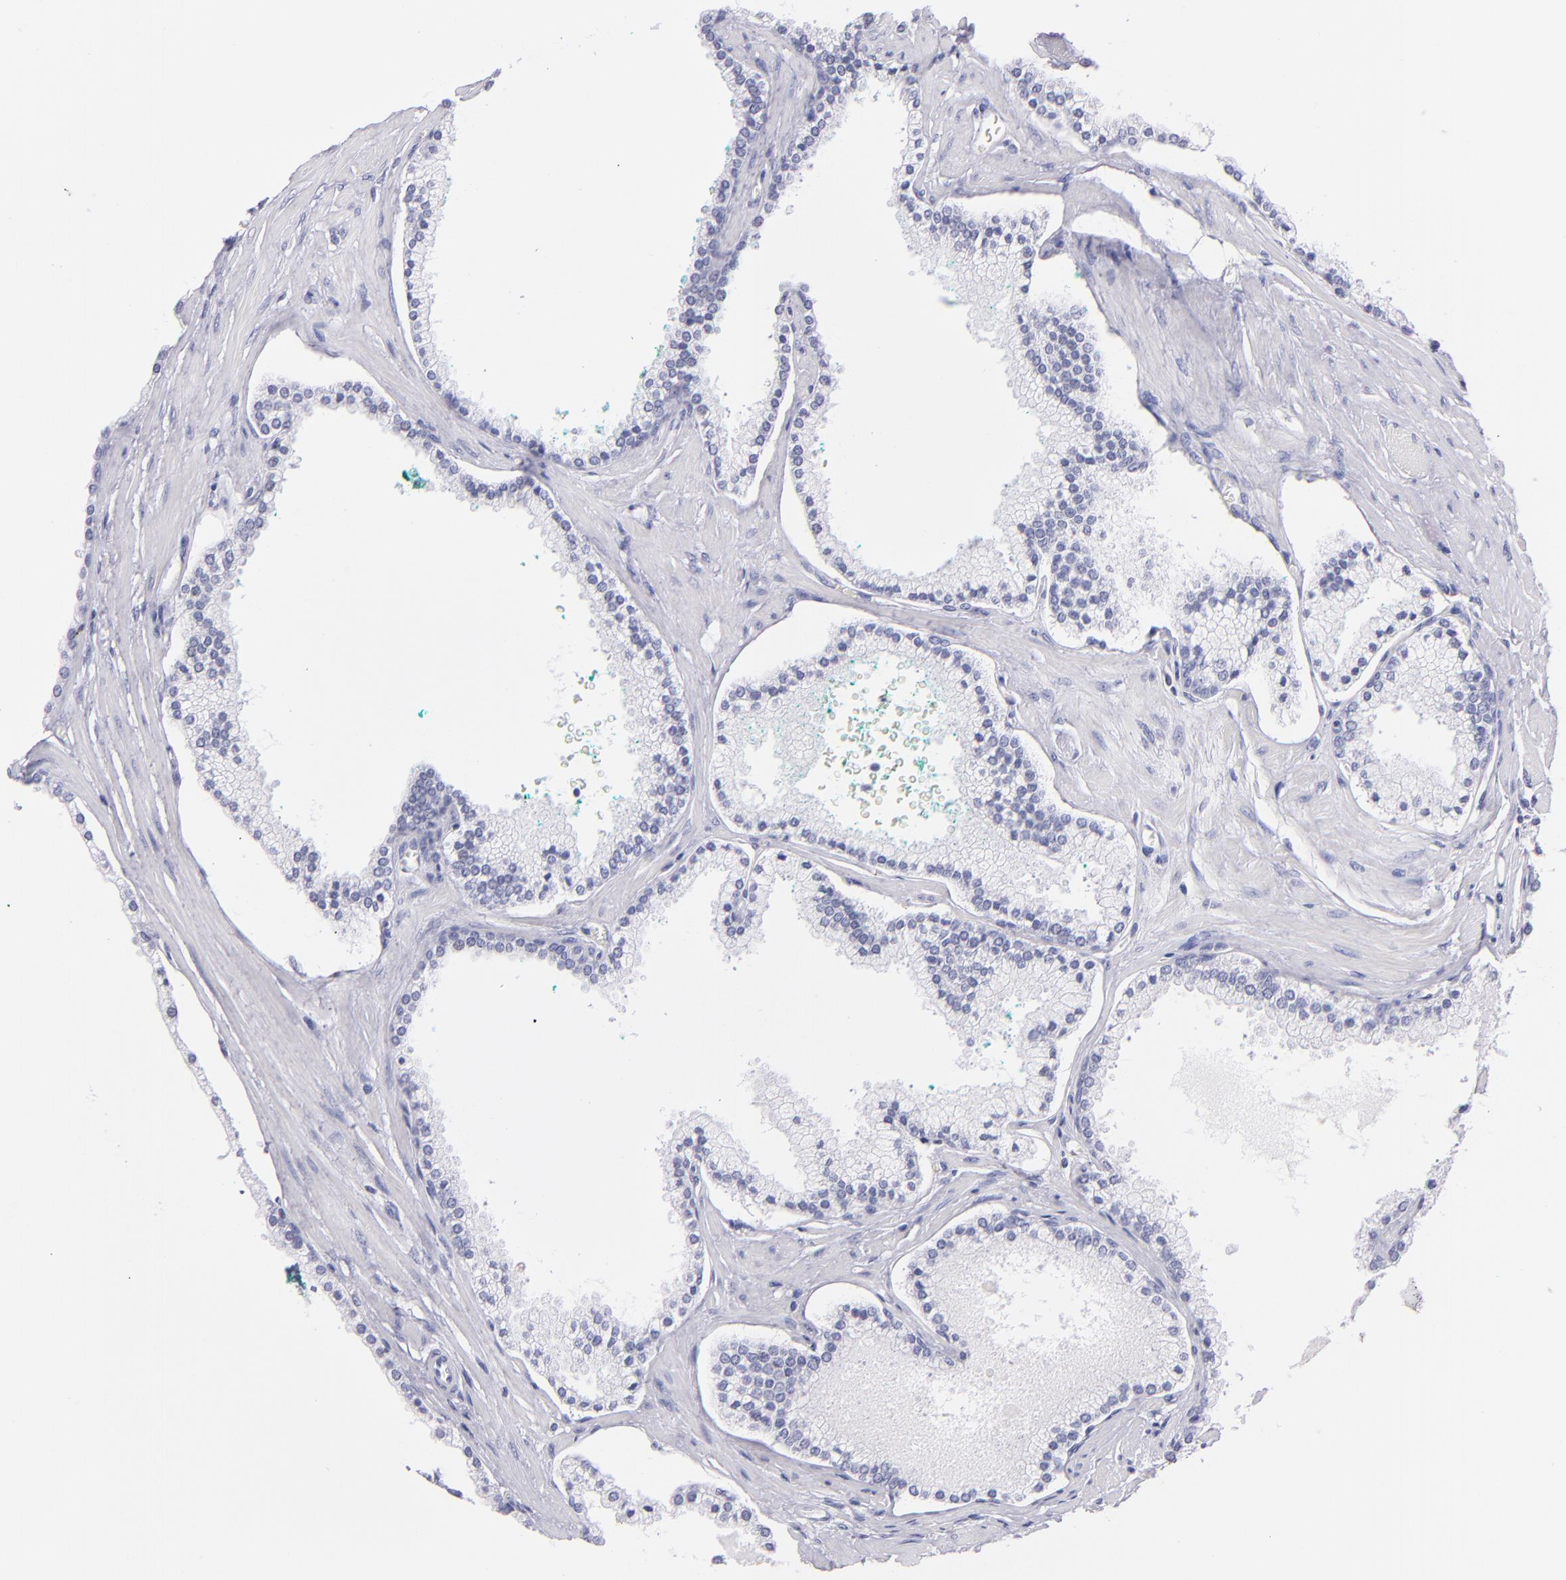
{"staining": {"intensity": "negative", "quantity": "none", "location": "none"}, "tissue": "prostate cancer", "cell_type": "Tumor cells", "image_type": "cancer", "snomed": [{"axis": "morphology", "description": "Adenocarcinoma, High grade"}, {"axis": "topography", "description": "Prostate"}], "caption": "Prostate high-grade adenocarcinoma was stained to show a protein in brown. There is no significant expression in tumor cells.", "gene": "PRF1", "patient": {"sex": "male", "age": 71}}